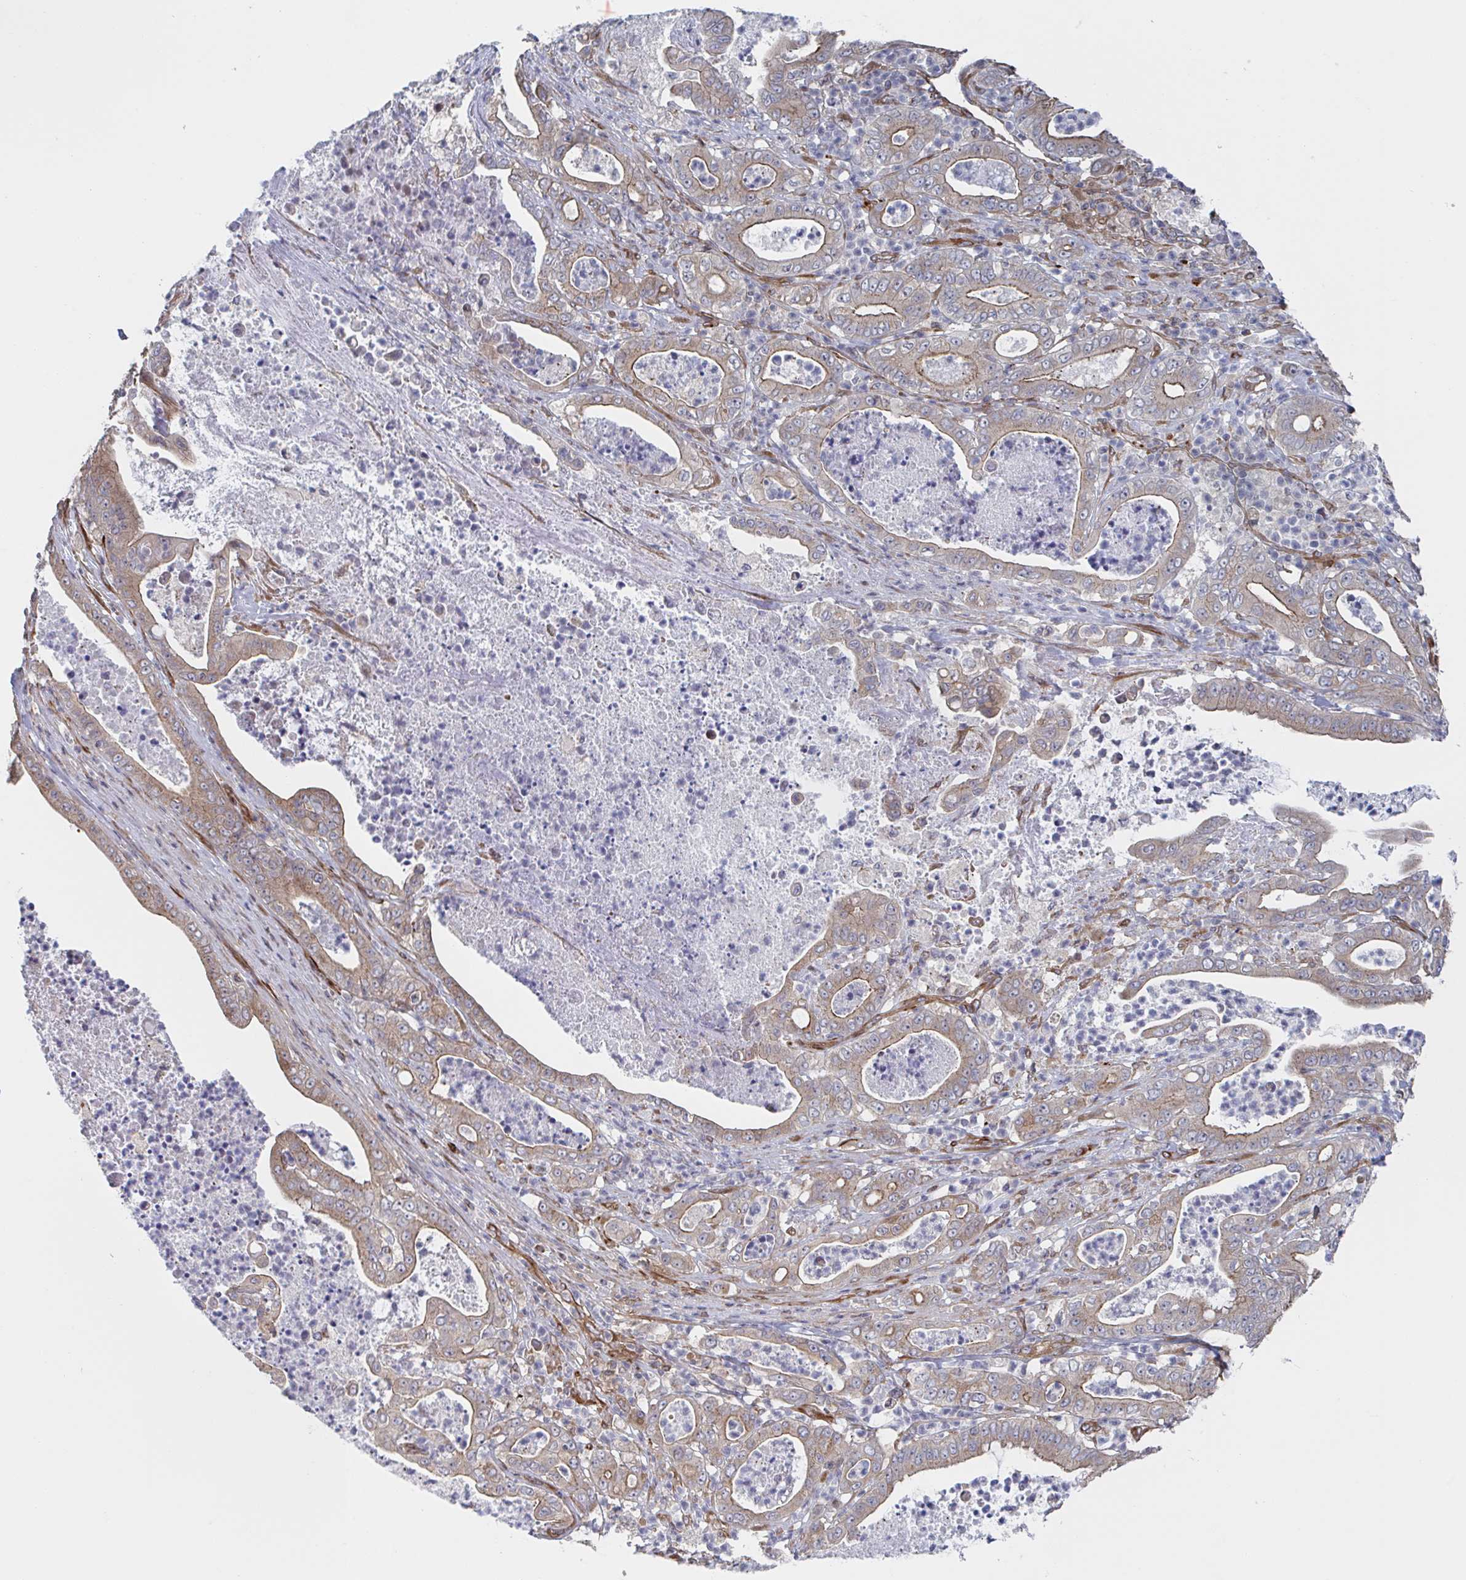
{"staining": {"intensity": "weak", "quantity": ">75%", "location": "cytoplasmic/membranous"}, "tissue": "pancreatic cancer", "cell_type": "Tumor cells", "image_type": "cancer", "snomed": [{"axis": "morphology", "description": "Adenocarcinoma, NOS"}, {"axis": "topography", "description": "Pancreas"}], "caption": "Immunohistochemical staining of pancreatic cancer demonstrates low levels of weak cytoplasmic/membranous protein expression in about >75% of tumor cells.", "gene": "DVL3", "patient": {"sex": "male", "age": 71}}